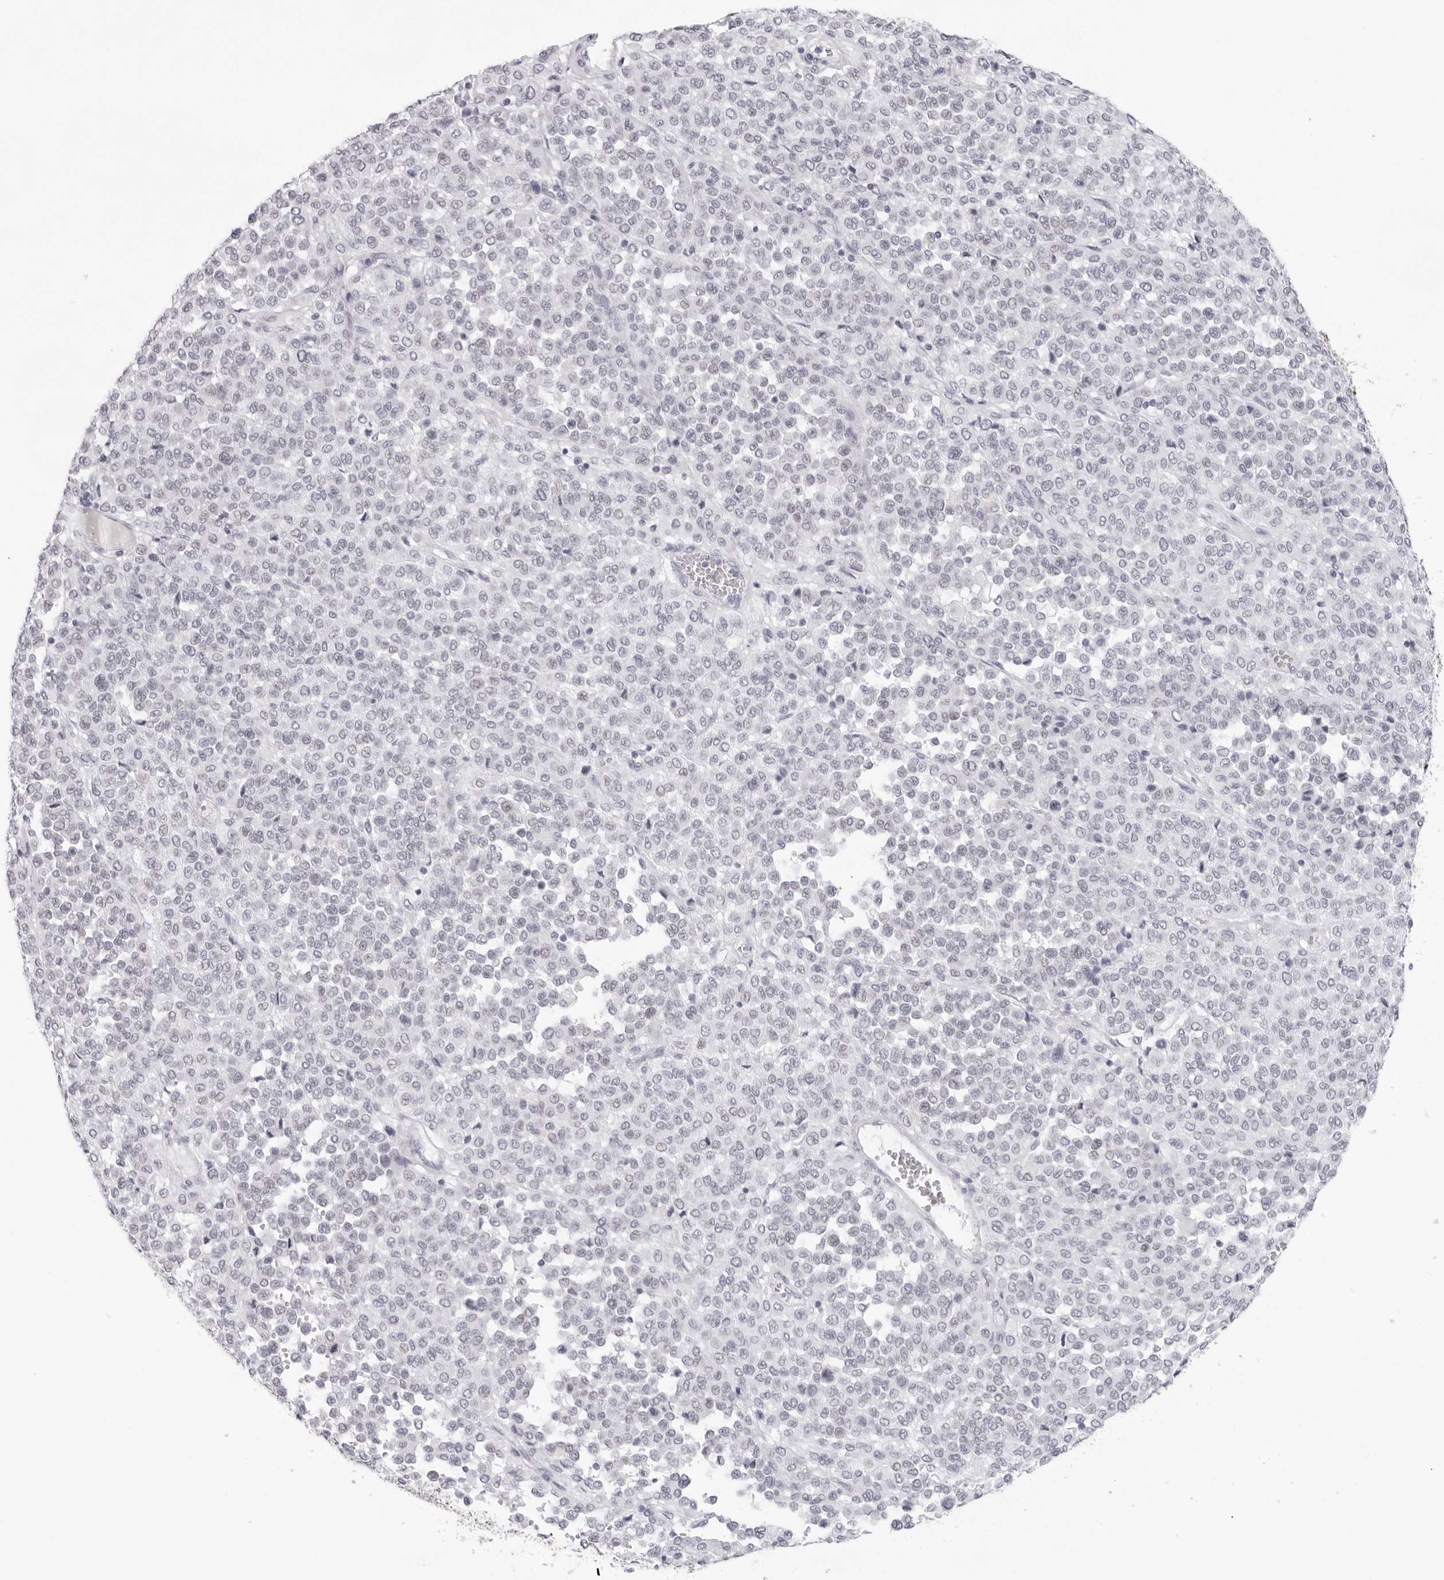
{"staining": {"intensity": "negative", "quantity": "none", "location": "none"}, "tissue": "melanoma", "cell_type": "Tumor cells", "image_type": "cancer", "snomed": [{"axis": "morphology", "description": "Malignant melanoma, Metastatic site"}, {"axis": "topography", "description": "Pancreas"}], "caption": "Immunohistochemistry (IHC) of malignant melanoma (metastatic site) exhibits no expression in tumor cells.", "gene": "KLK12", "patient": {"sex": "female", "age": 30}}